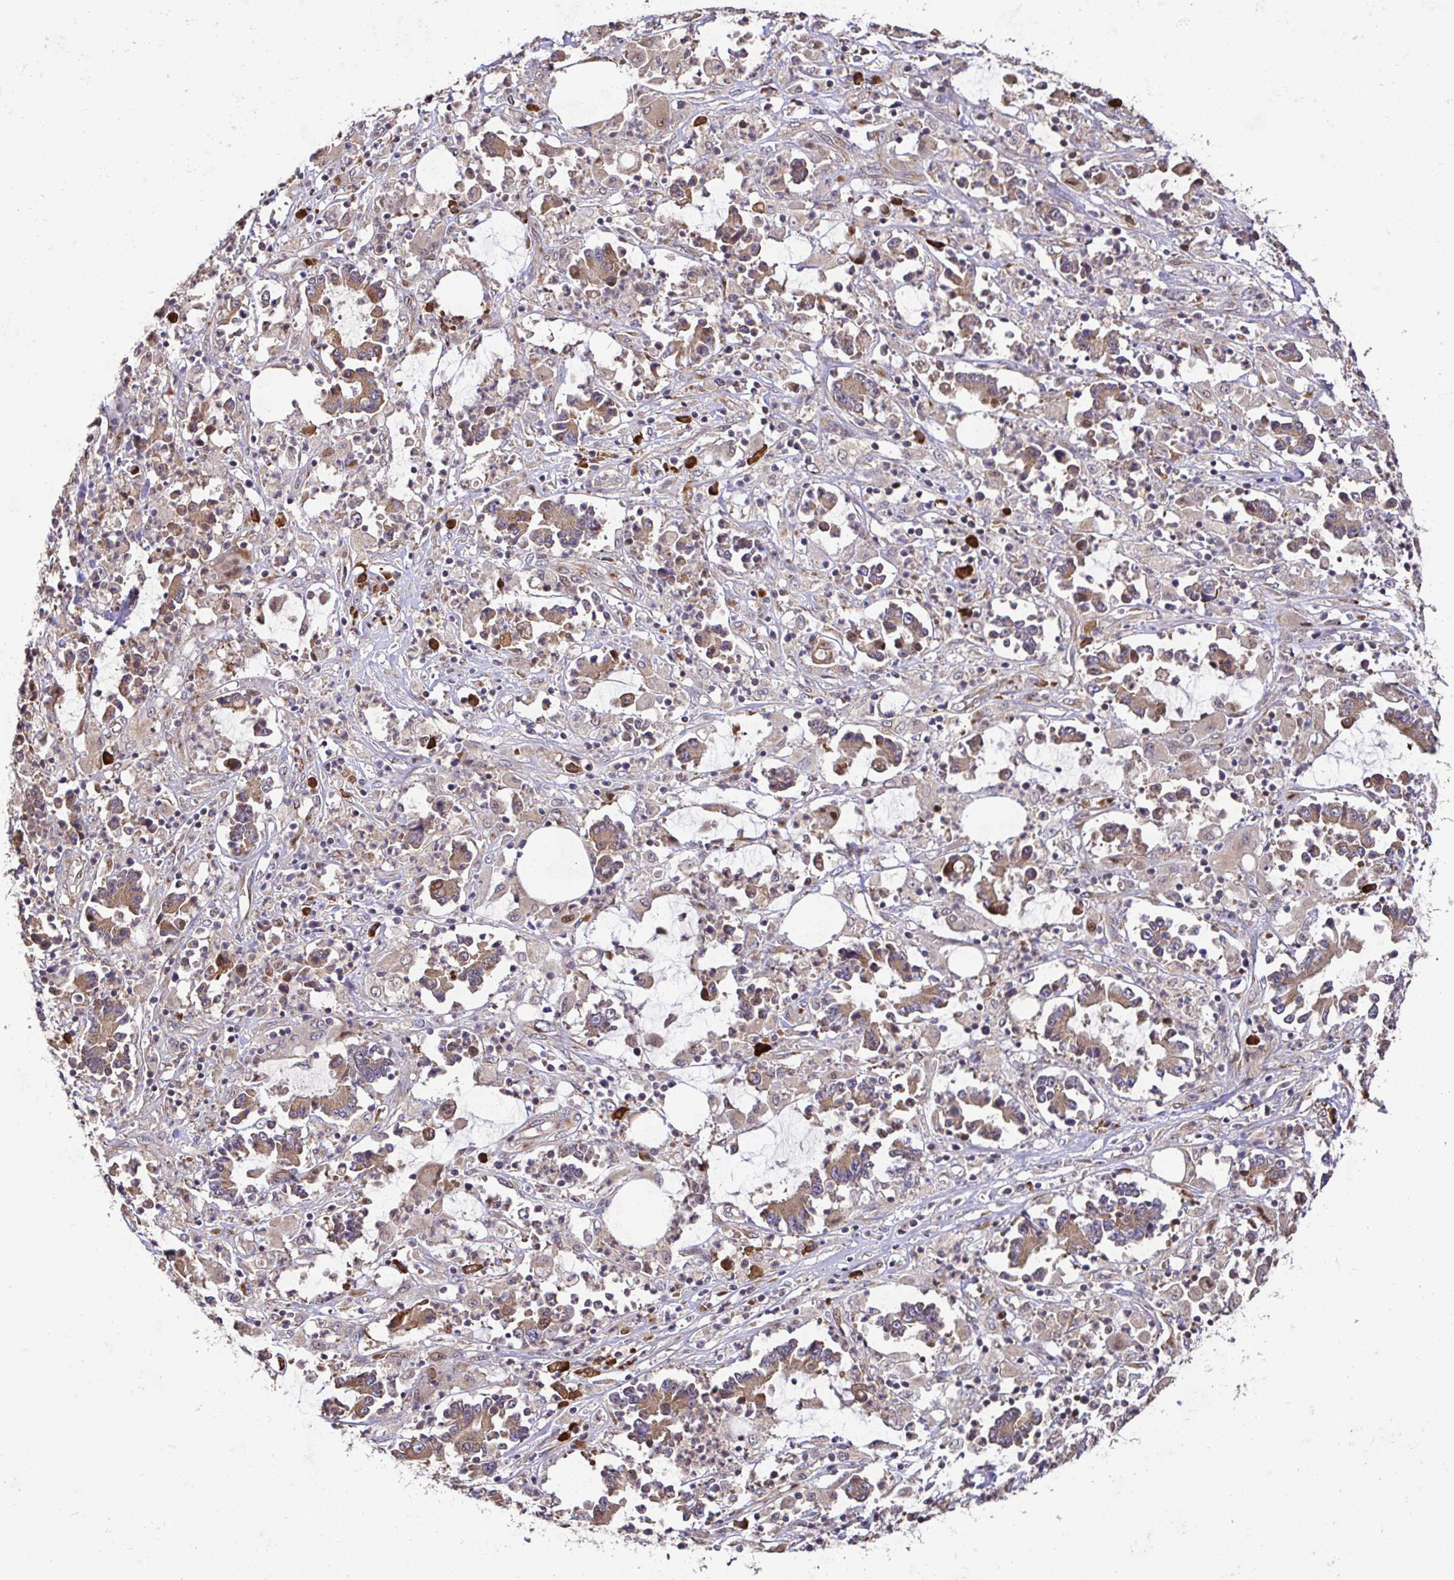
{"staining": {"intensity": "moderate", "quantity": ">75%", "location": "cytoplasmic/membranous"}, "tissue": "stomach cancer", "cell_type": "Tumor cells", "image_type": "cancer", "snomed": [{"axis": "morphology", "description": "Adenocarcinoma, NOS"}, {"axis": "topography", "description": "Stomach, upper"}], "caption": "Human stomach cancer (adenocarcinoma) stained with a protein marker demonstrates moderate staining in tumor cells.", "gene": "ELP1", "patient": {"sex": "male", "age": 68}}